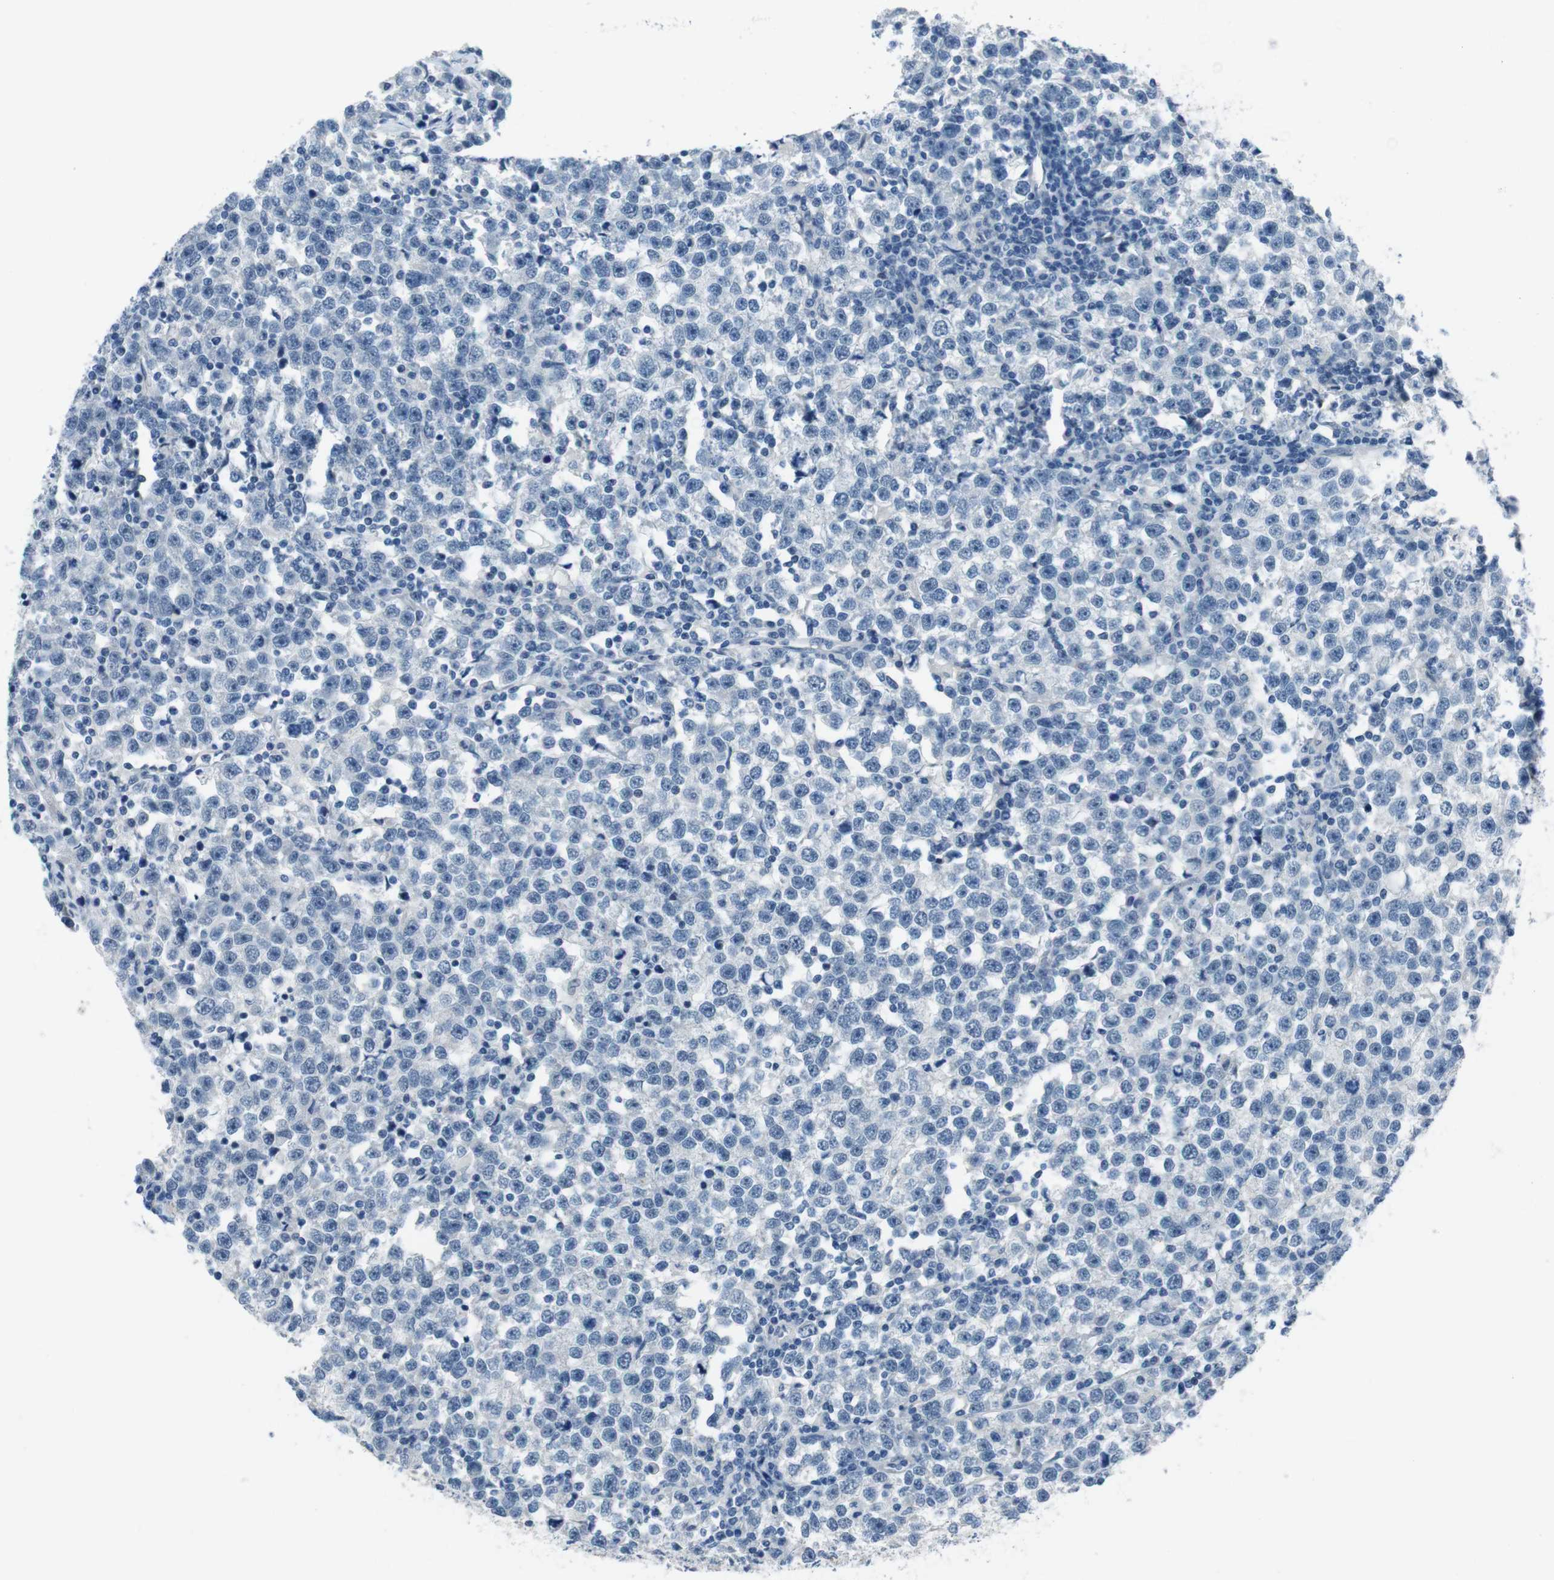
{"staining": {"intensity": "negative", "quantity": "none", "location": "none"}, "tissue": "testis cancer", "cell_type": "Tumor cells", "image_type": "cancer", "snomed": [{"axis": "morphology", "description": "Seminoma, NOS"}, {"axis": "topography", "description": "Testis"}], "caption": "Protein analysis of testis cancer displays no significant positivity in tumor cells.", "gene": "HRH2", "patient": {"sex": "male", "age": 43}}